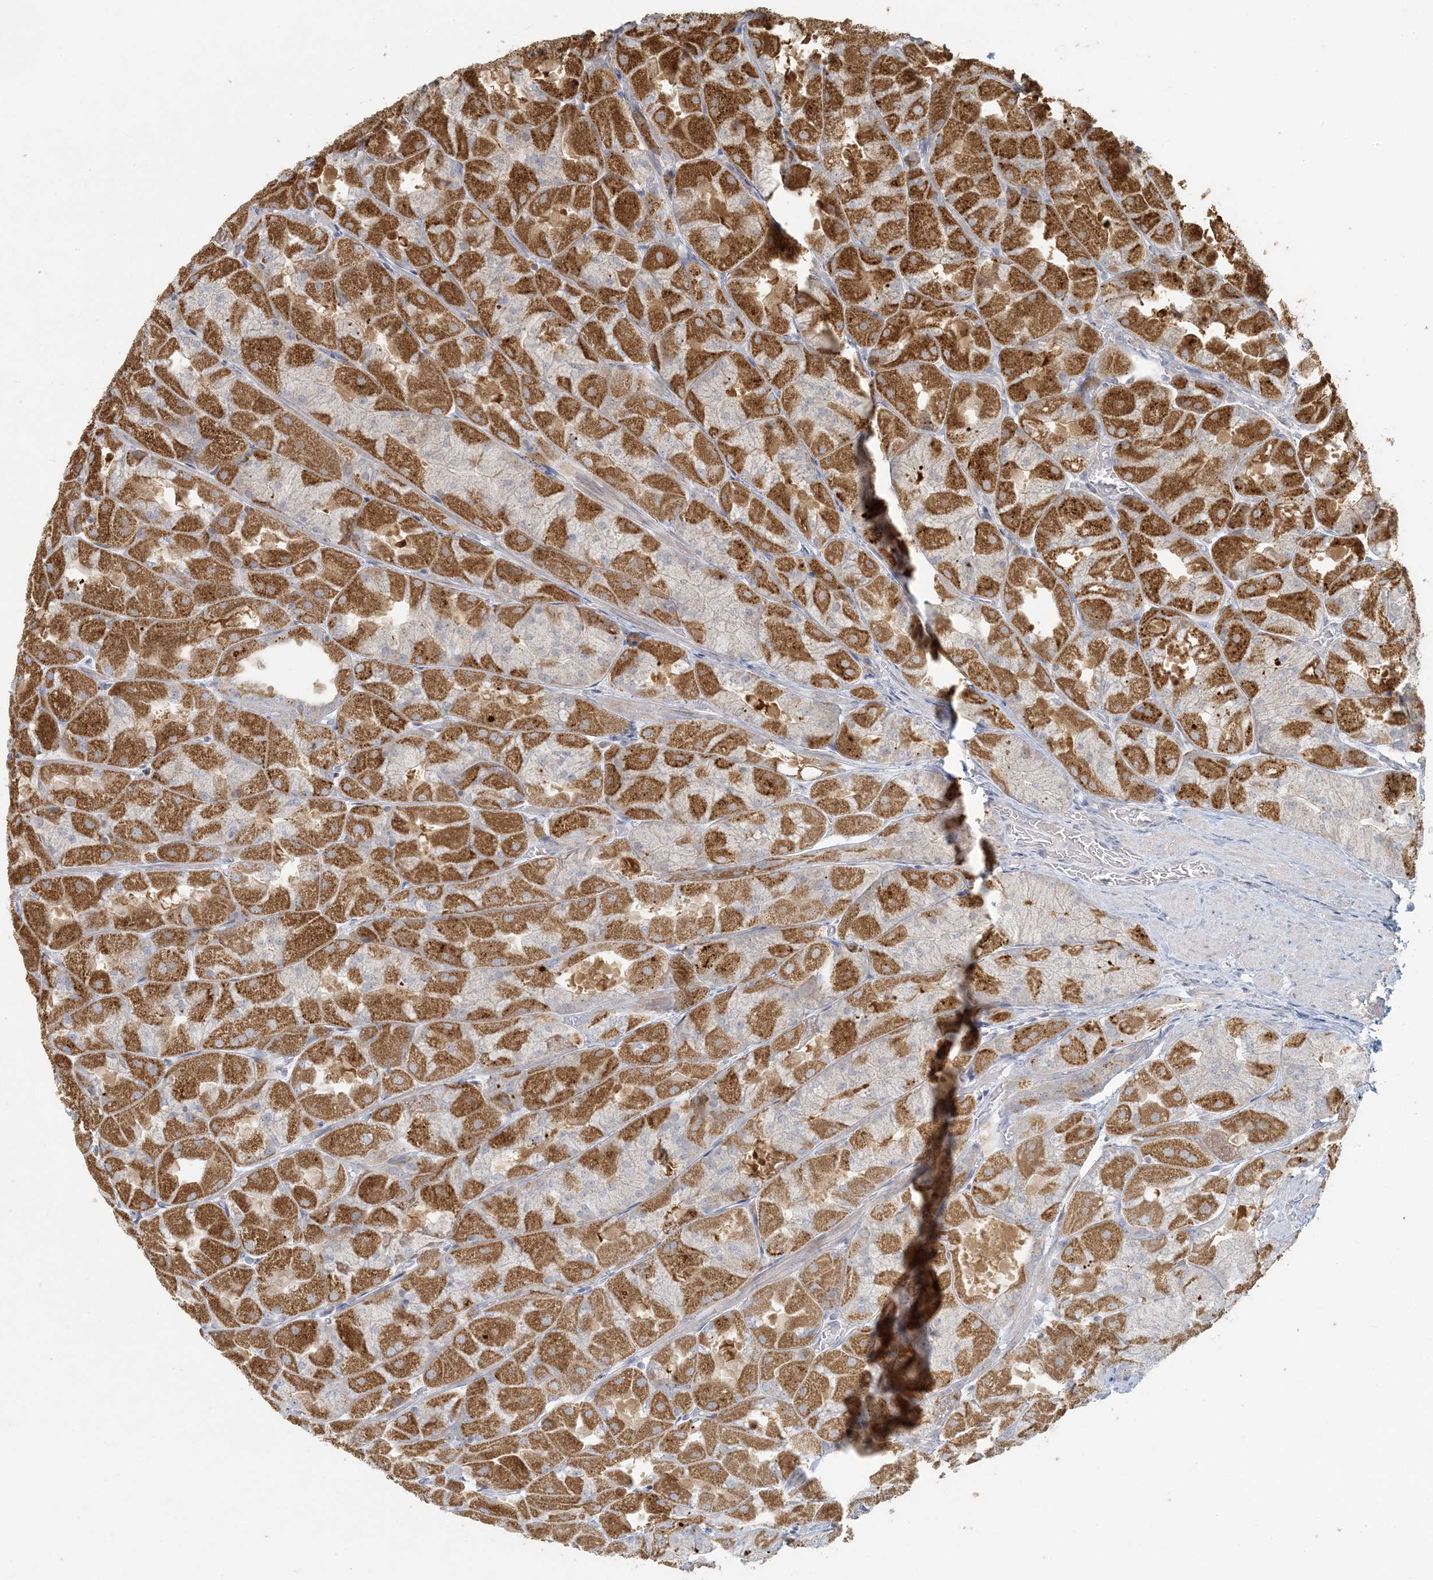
{"staining": {"intensity": "strong", "quantity": "25%-75%", "location": "cytoplasmic/membranous"}, "tissue": "stomach", "cell_type": "Glandular cells", "image_type": "normal", "snomed": [{"axis": "morphology", "description": "Normal tissue, NOS"}, {"axis": "topography", "description": "Stomach"}], "caption": "A histopathology image of human stomach stained for a protein demonstrates strong cytoplasmic/membranous brown staining in glandular cells.", "gene": "MCAT", "patient": {"sex": "female", "age": 61}}